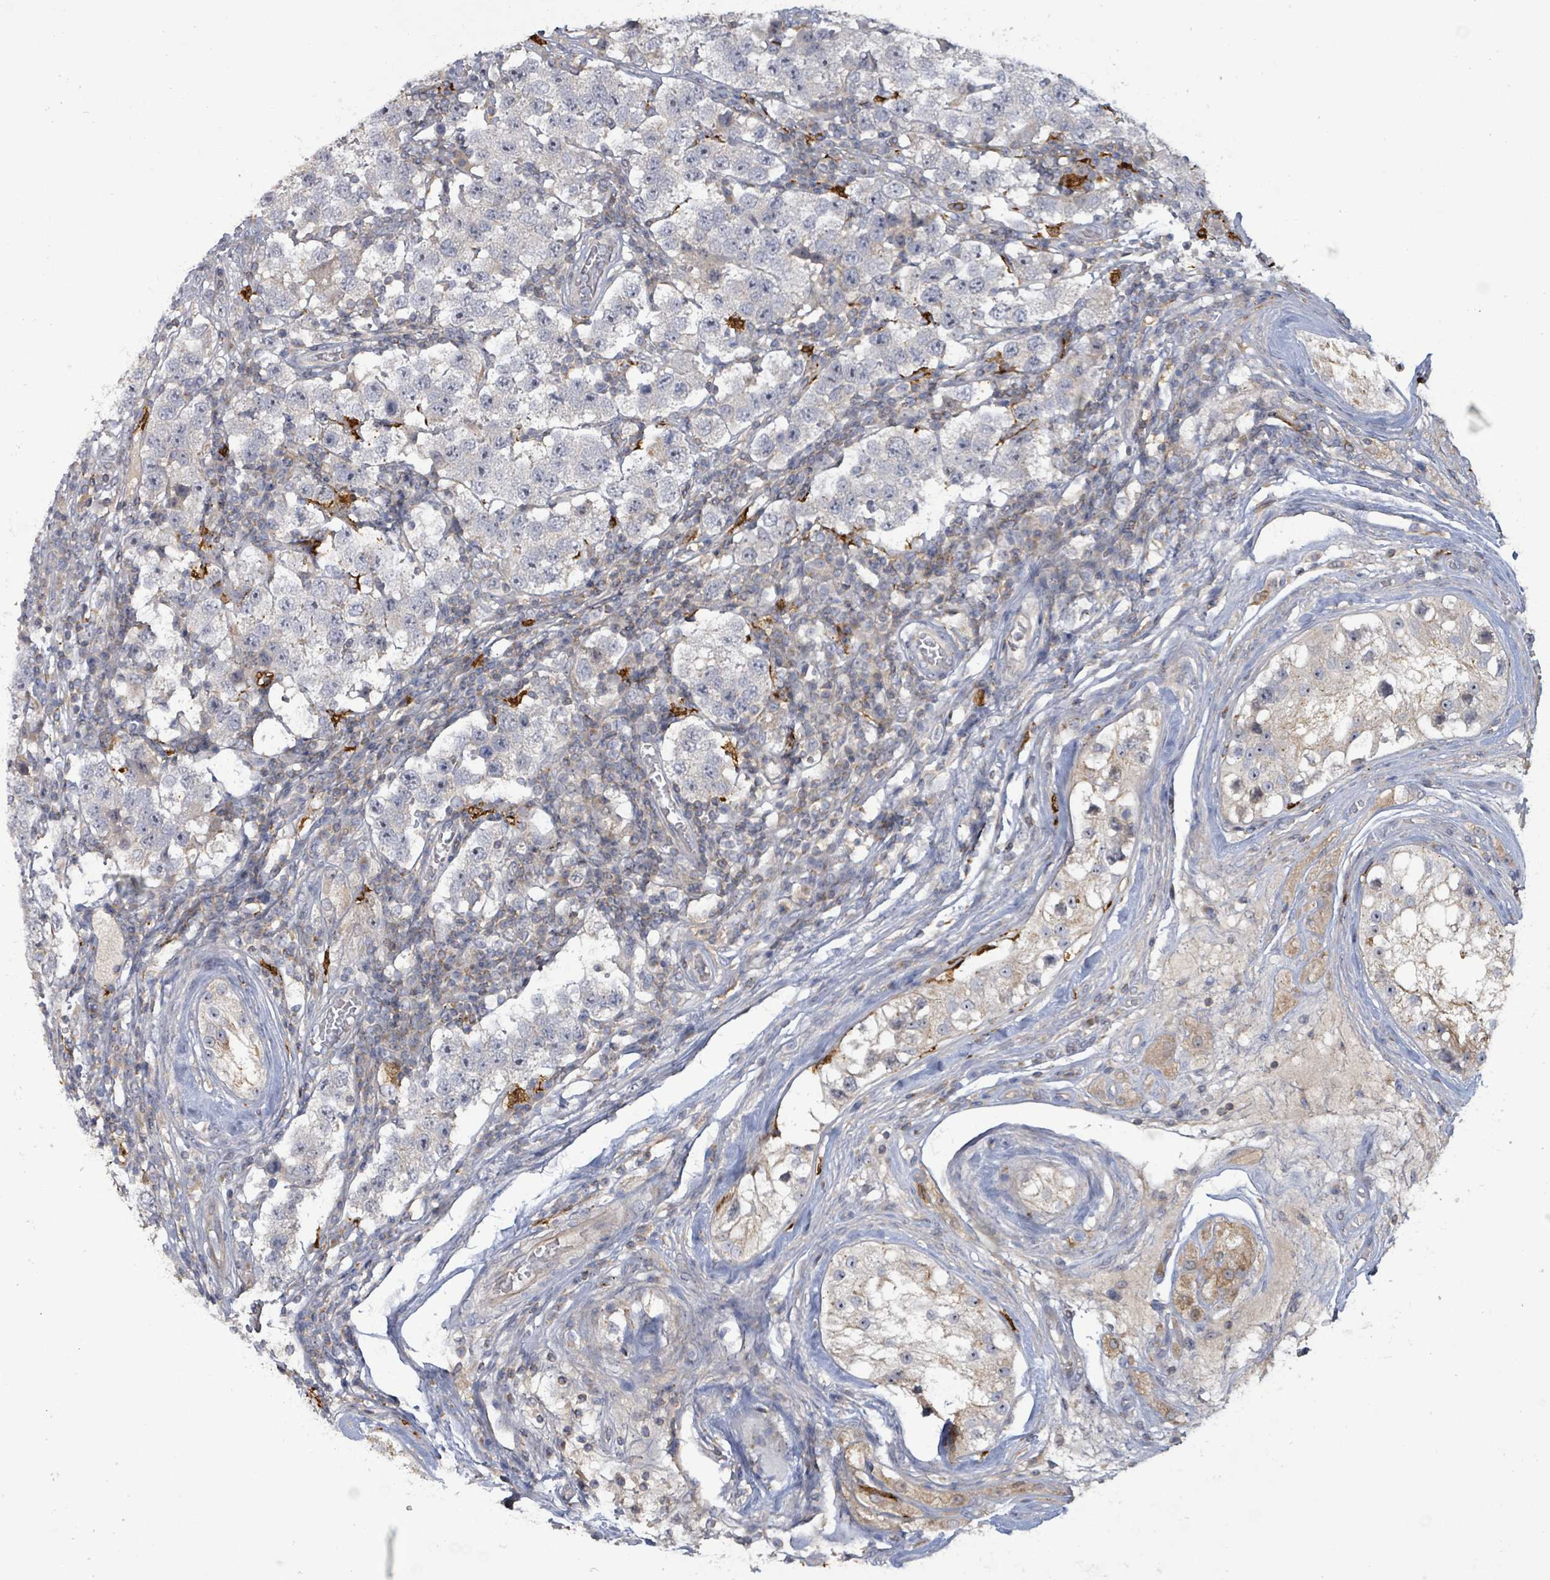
{"staining": {"intensity": "negative", "quantity": "none", "location": "none"}, "tissue": "testis cancer", "cell_type": "Tumor cells", "image_type": "cancer", "snomed": [{"axis": "morphology", "description": "Seminoma, NOS"}, {"axis": "topography", "description": "Testis"}], "caption": "Human testis cancer (seminoma) stained for a protein using immunohistochemistry reveals no positivity in tumor cells.", "gene": "FAM210A", "patient": {"sex": "male", "age": 34}}